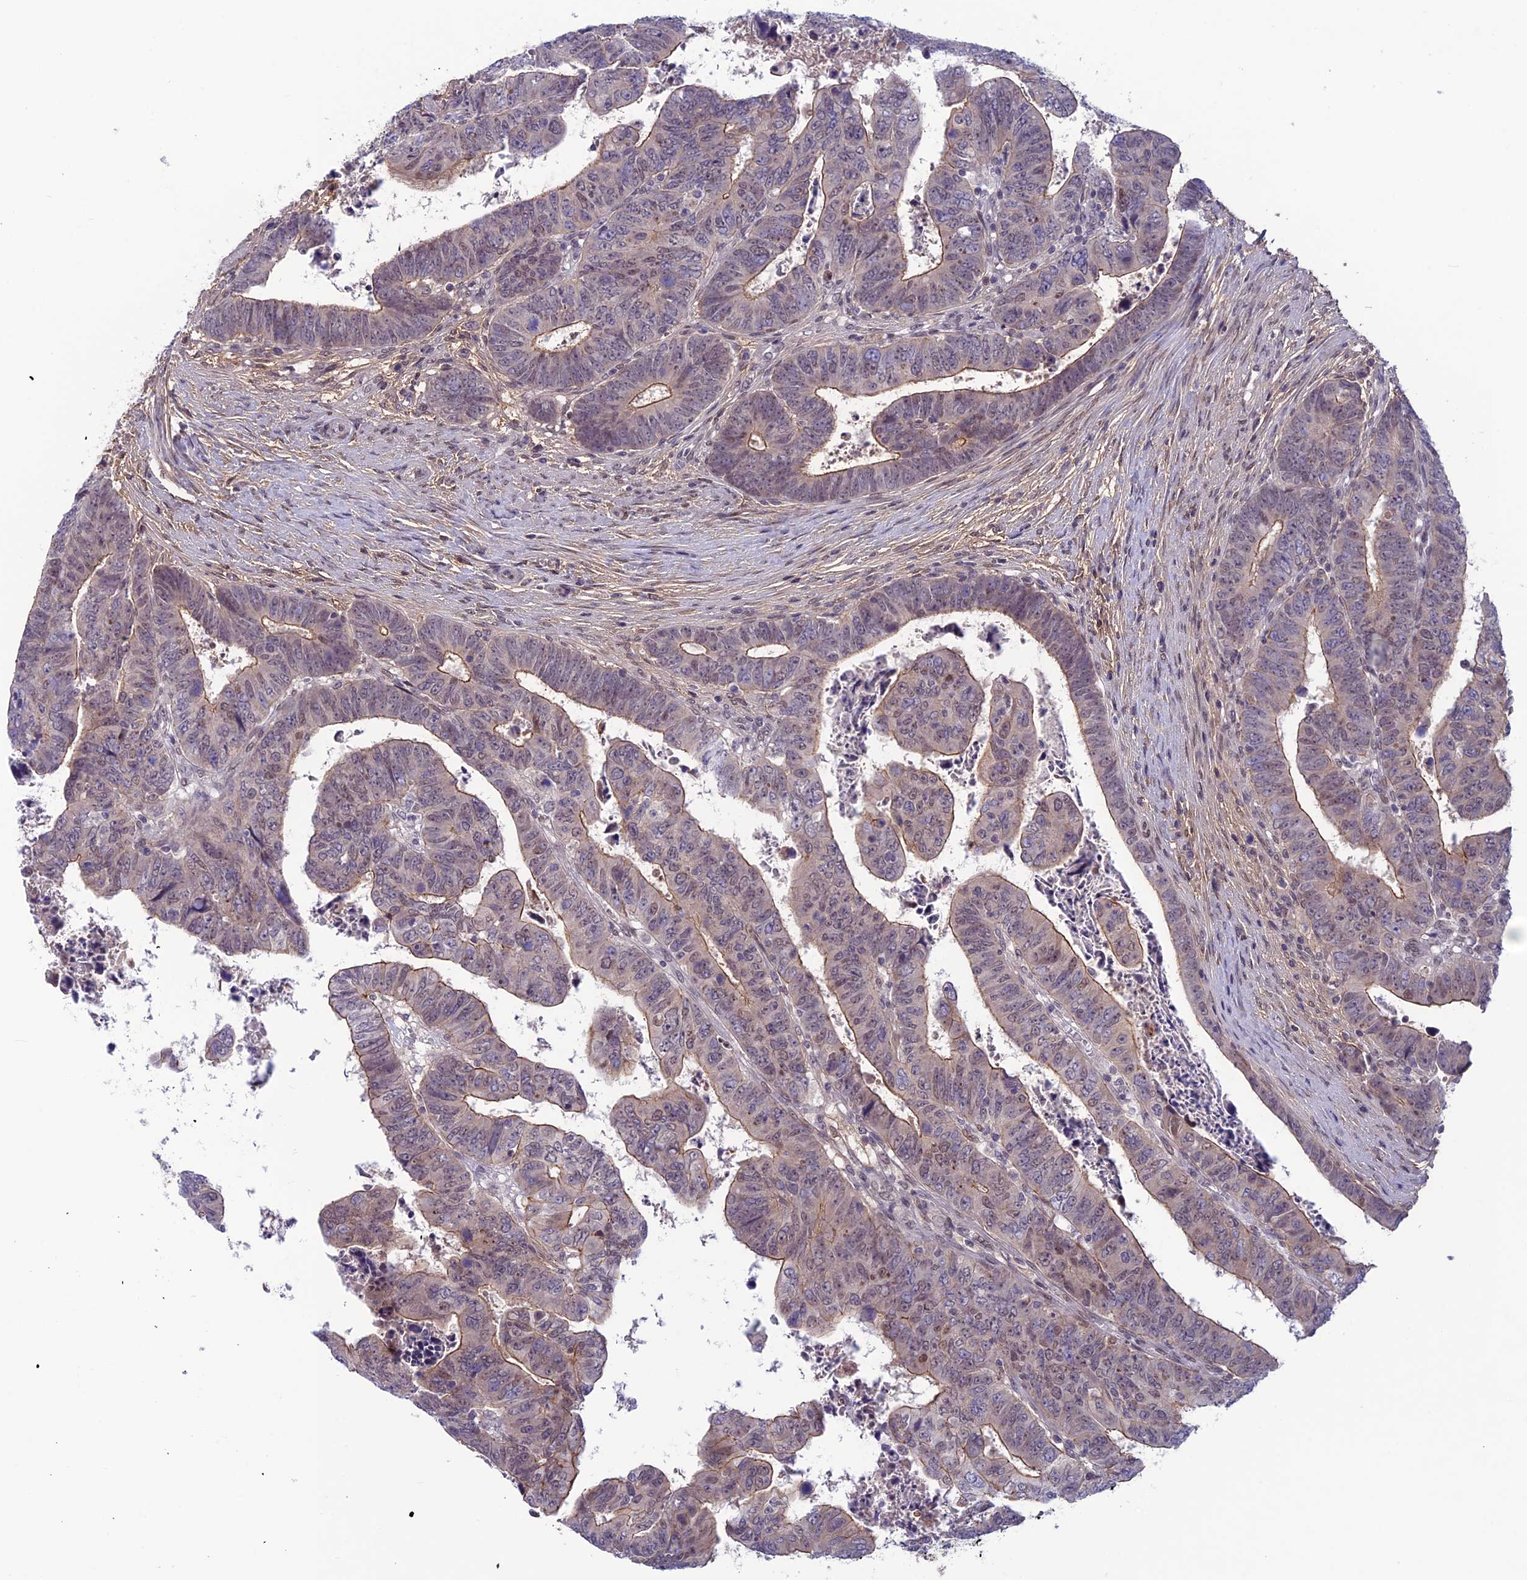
{"staining": {"intensity": "moderate", "quantity": "25%-75%", "location": "cytoplasmic/membranous,nuclear"}, "tissue": "colorectal cancer", "cell_type": "Tumor cells", "image_type": "cancer", "snomed": [{"axis": "morphology", "description": "Normal tissue, NOS"}, {"axis": "morphology", "description": "Adenocarcinoma, NOS"}, {"axis": "topography", "description": "Rectum"}], "caption": "Moderate cytoplasmic/membranous and nuclear protein expression is present in about 25%-75% of tumor cells in colorectal cancer.", "gene": "FKBPL", "patient": {"sex": "female", "age": 65}}